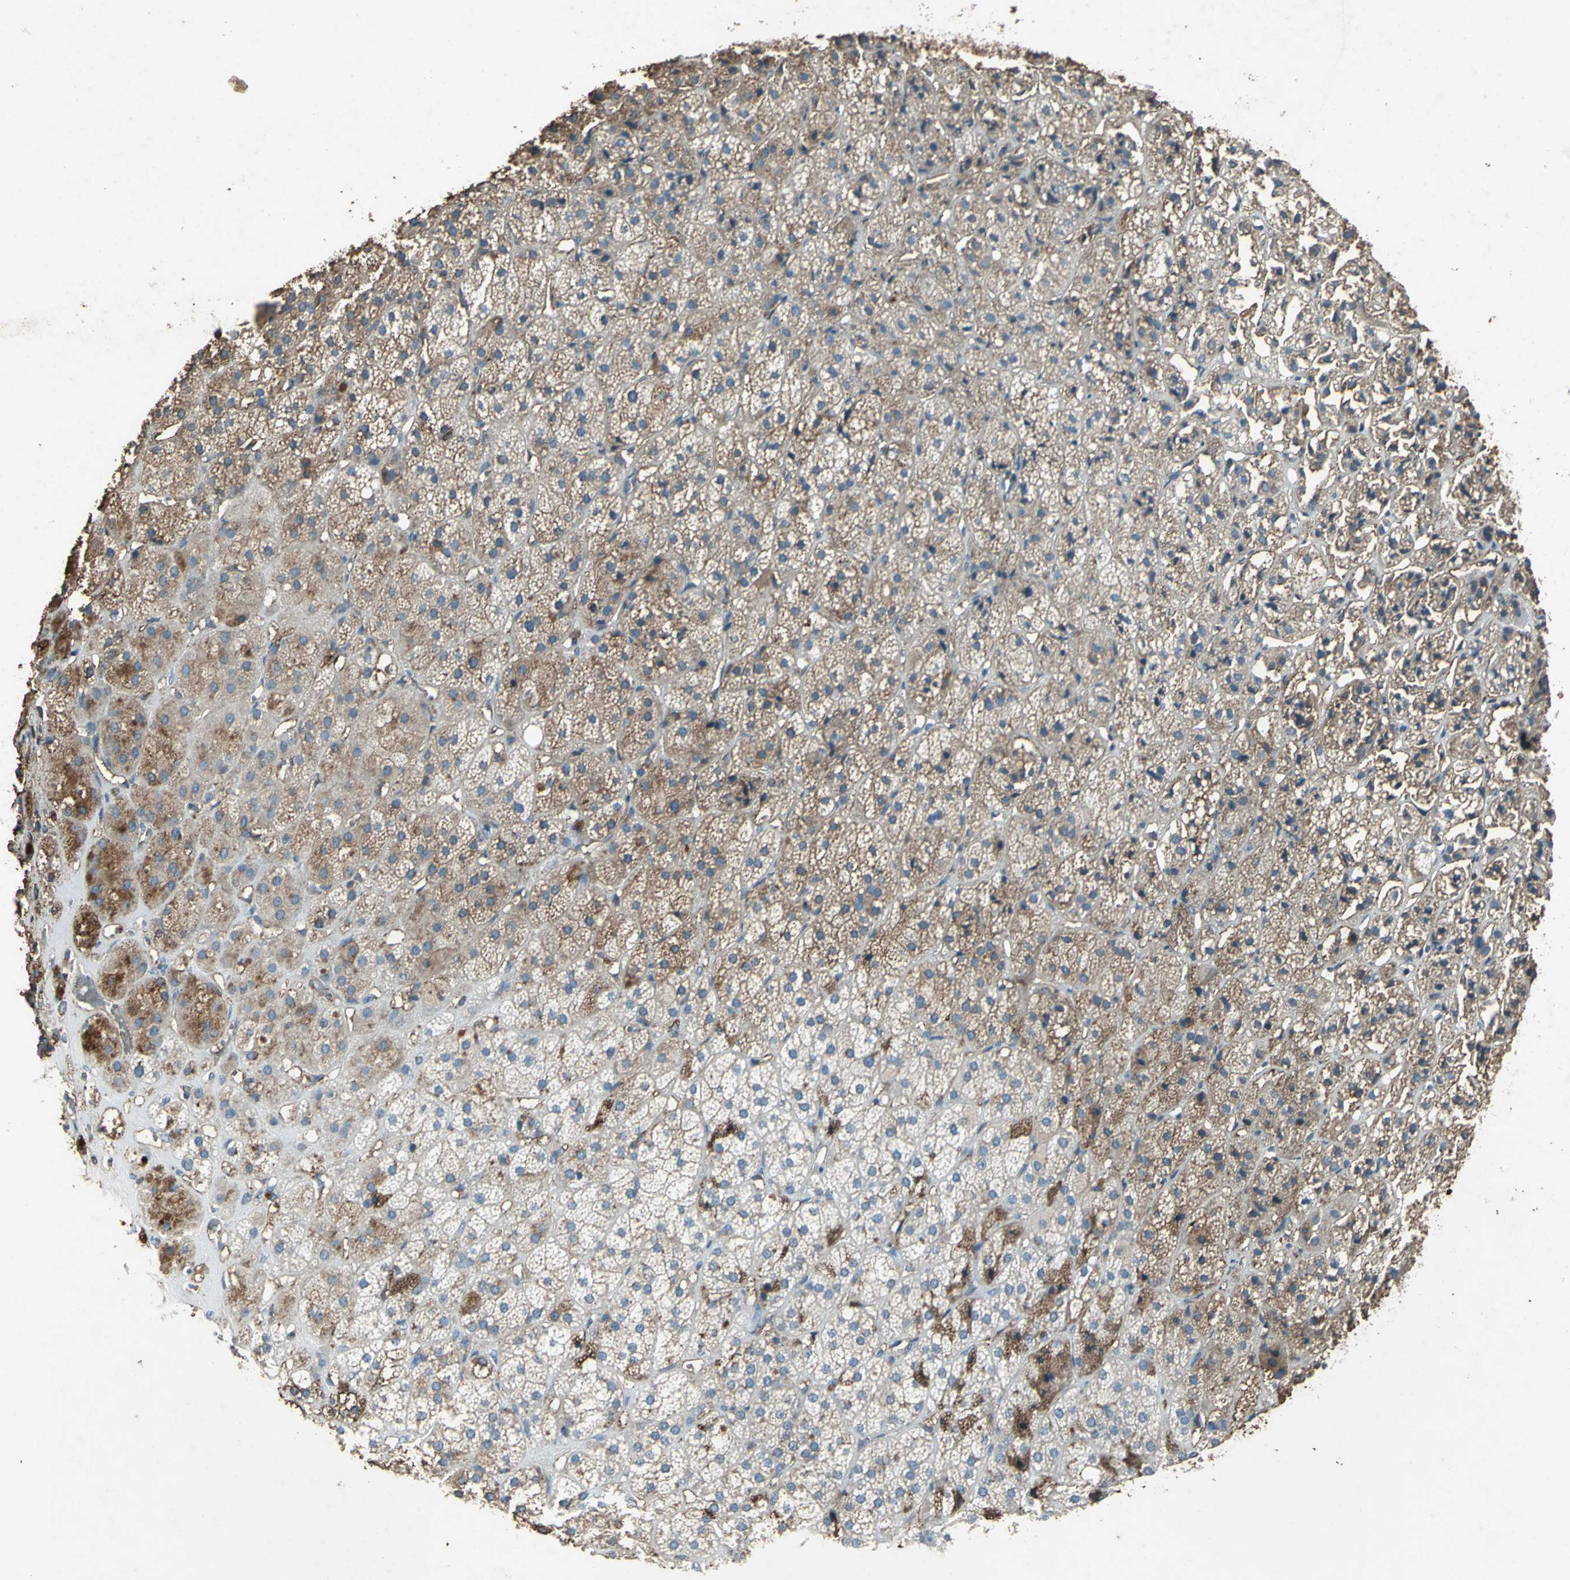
{"staining": {"intensity": "moderate", "quantity": "25%-75%", "location": "cytoplasmic/membranous"}, "tissue": "adrenal gland", "cell_type": "Glandular cells", "image_type": "normal", "snomed": [{"axis": "morphology", "description": "Normal tissue, NOS"}, {"axis": "topography", "description": "Adrenal gland"}], "caption": "IHC histopathology image of normal human adrenal gland stained for a protein (brown), which displays medium levels of moderate cytoplasmic/membranous expression in approximately 25%-75% of glandular cells.", "gene": "CCR6", "patient": {"sex": "female", "age": 71}}